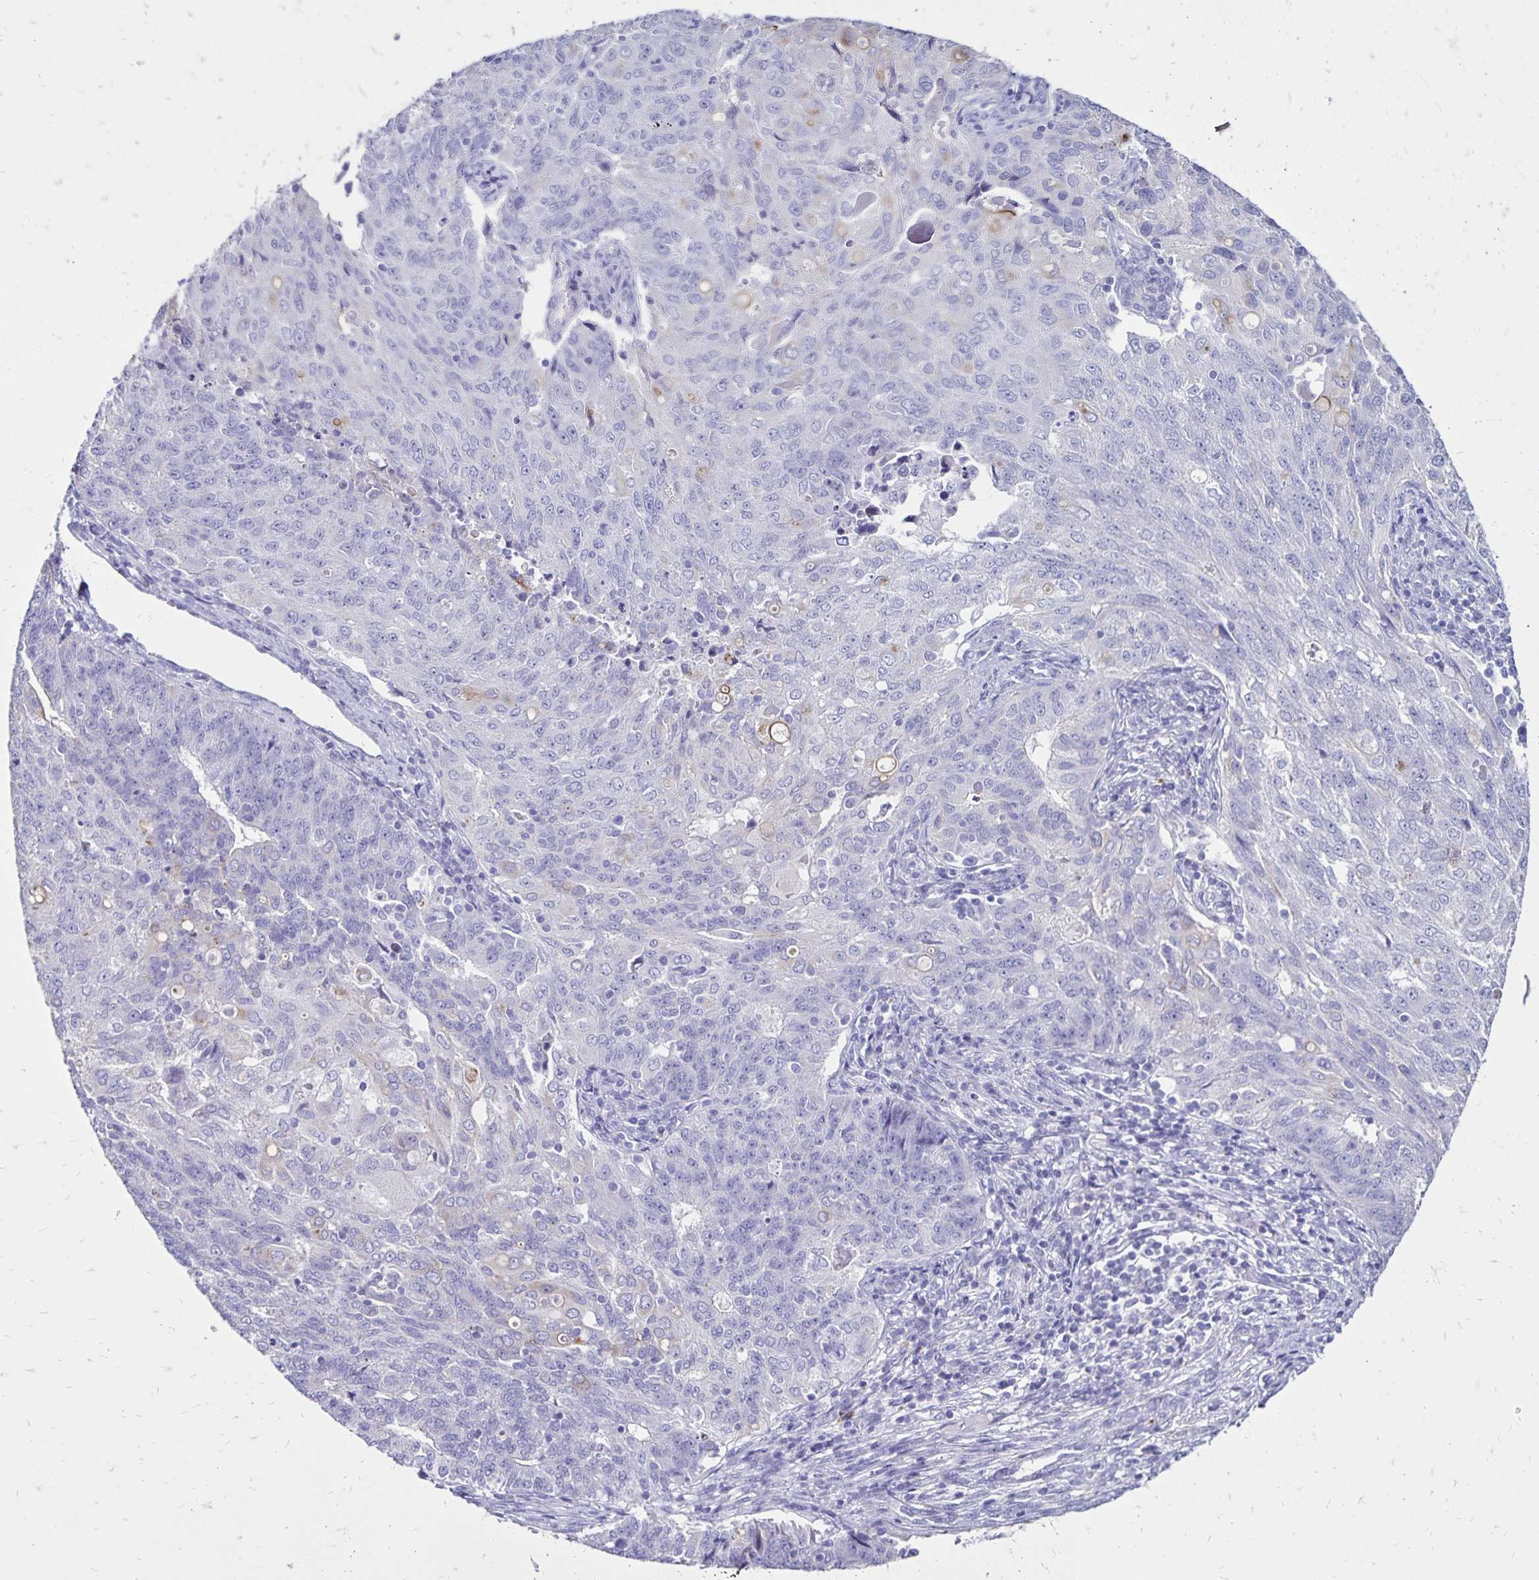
{"staining": {"intensity": "negative", "quantity": "none", "location": "none"}, "tissue": "endometrial cancer", "cell_type": "Tumor cells", "image_type": "cancer", "snomed": [{"axis": "morphology", "description": "Adenocarcinoma, NOS"}, {"axis": "topography", "description": "Endometrium"}], "caption": "Immunohistochemistry micrograph of neoplastic tissue: human endometrial adenocarcinoma stained with DAB (3,3'-diaminobenzidine) exhibits no significant protein expression in tumor cells.", "gene": "EVPL", "patient": {"sex": "female", "age": 43}}